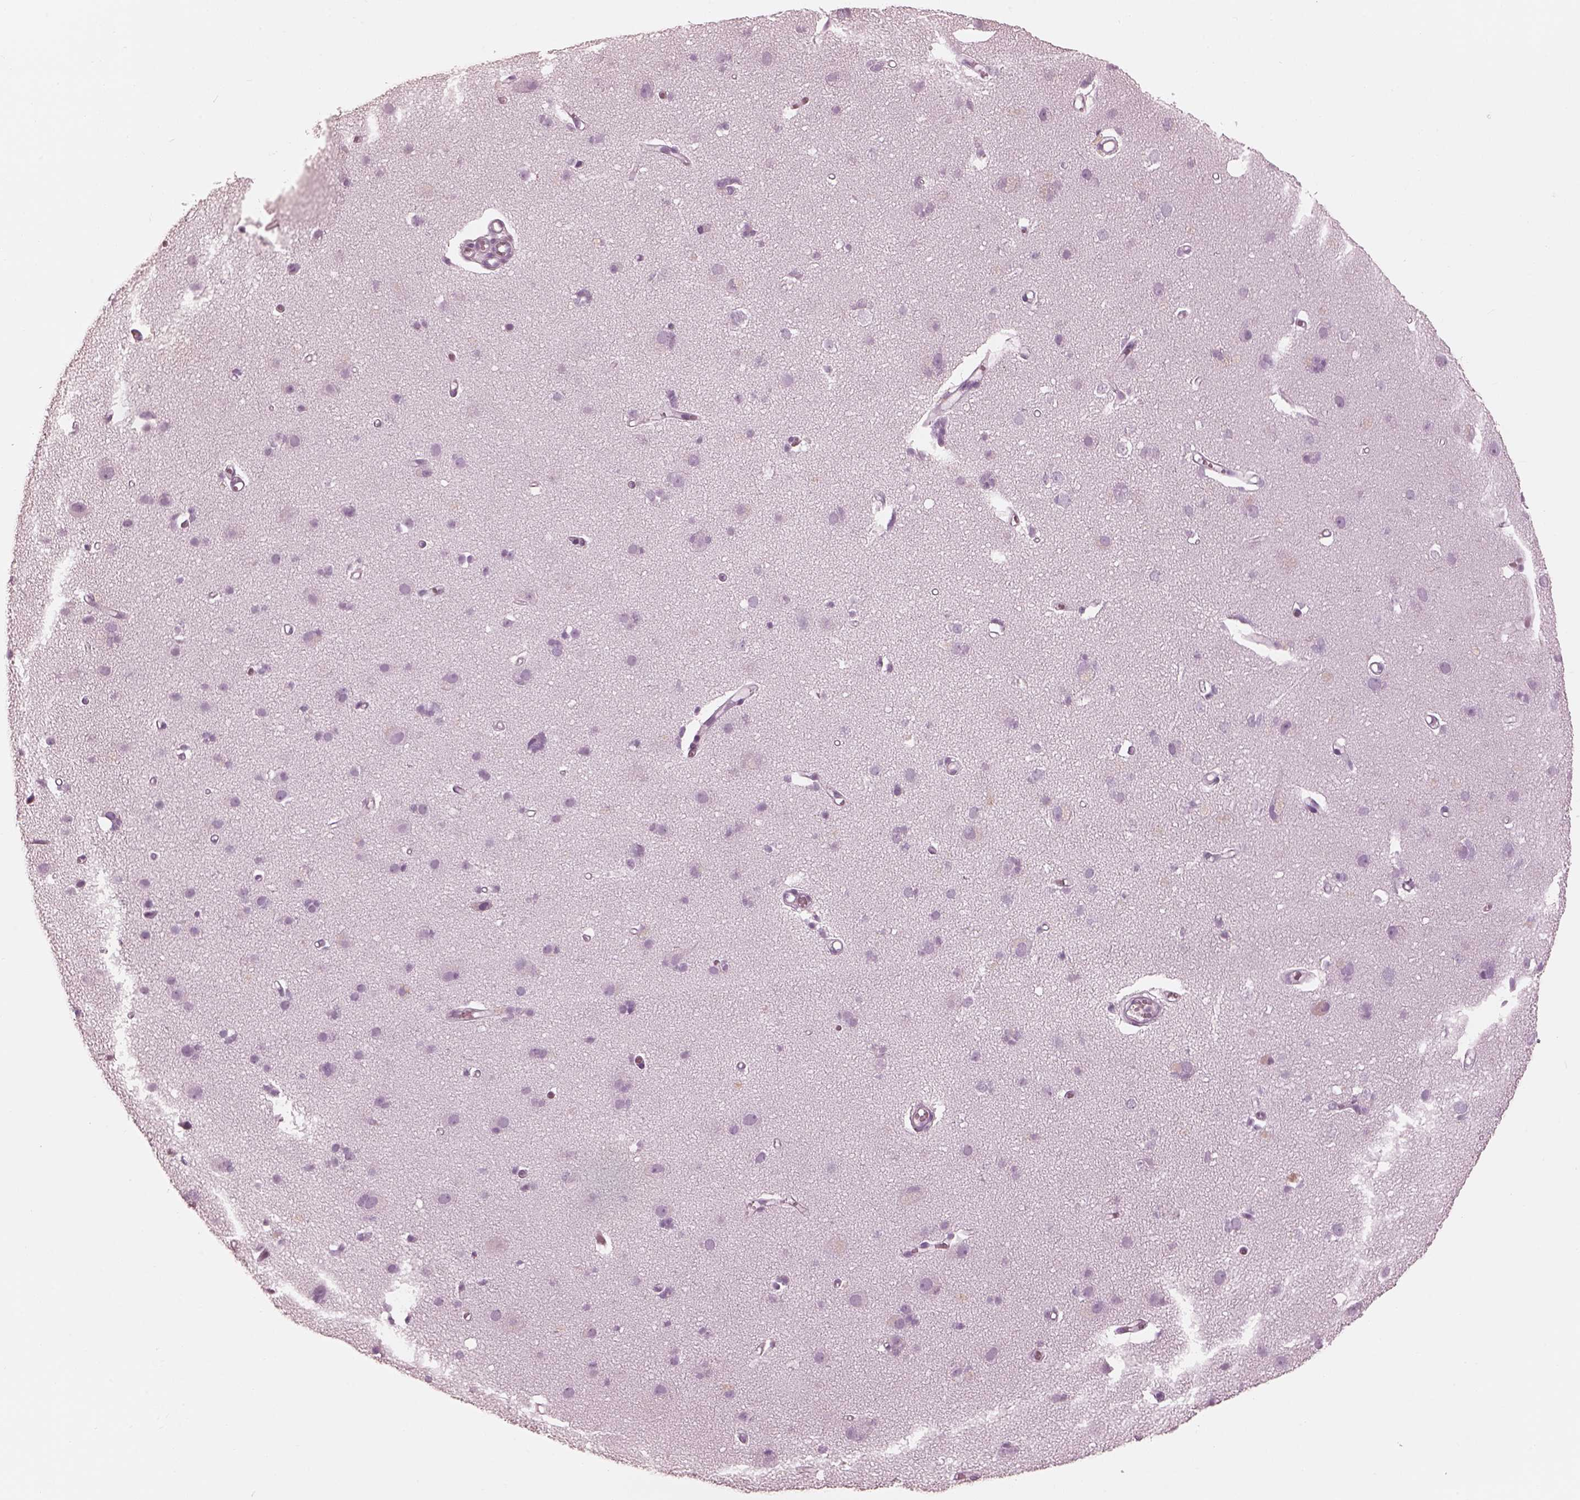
{"staining": {"intensity": "negative", "quantity": "none", "location": "none"}, "tissue": "cerebral cortex", "cell_type": "Endothelial cells", "image_type": "normal", "snomed": [{"axis": "morphology", "description": "Normal tissue, NOS"}, {"axis": "morphology", "description": "Glioma, malignant, High grade"}, {"axis": "topography", "description": "Cerebral cortex"}], "caption": "Immunohistochemistry image of unremarkable human cerebral cortex stained for a protein (brown), which displays no expression in endothelial cells.", "gene": "KRTAP24", "patient": {"sex": "male", "age": 71}}